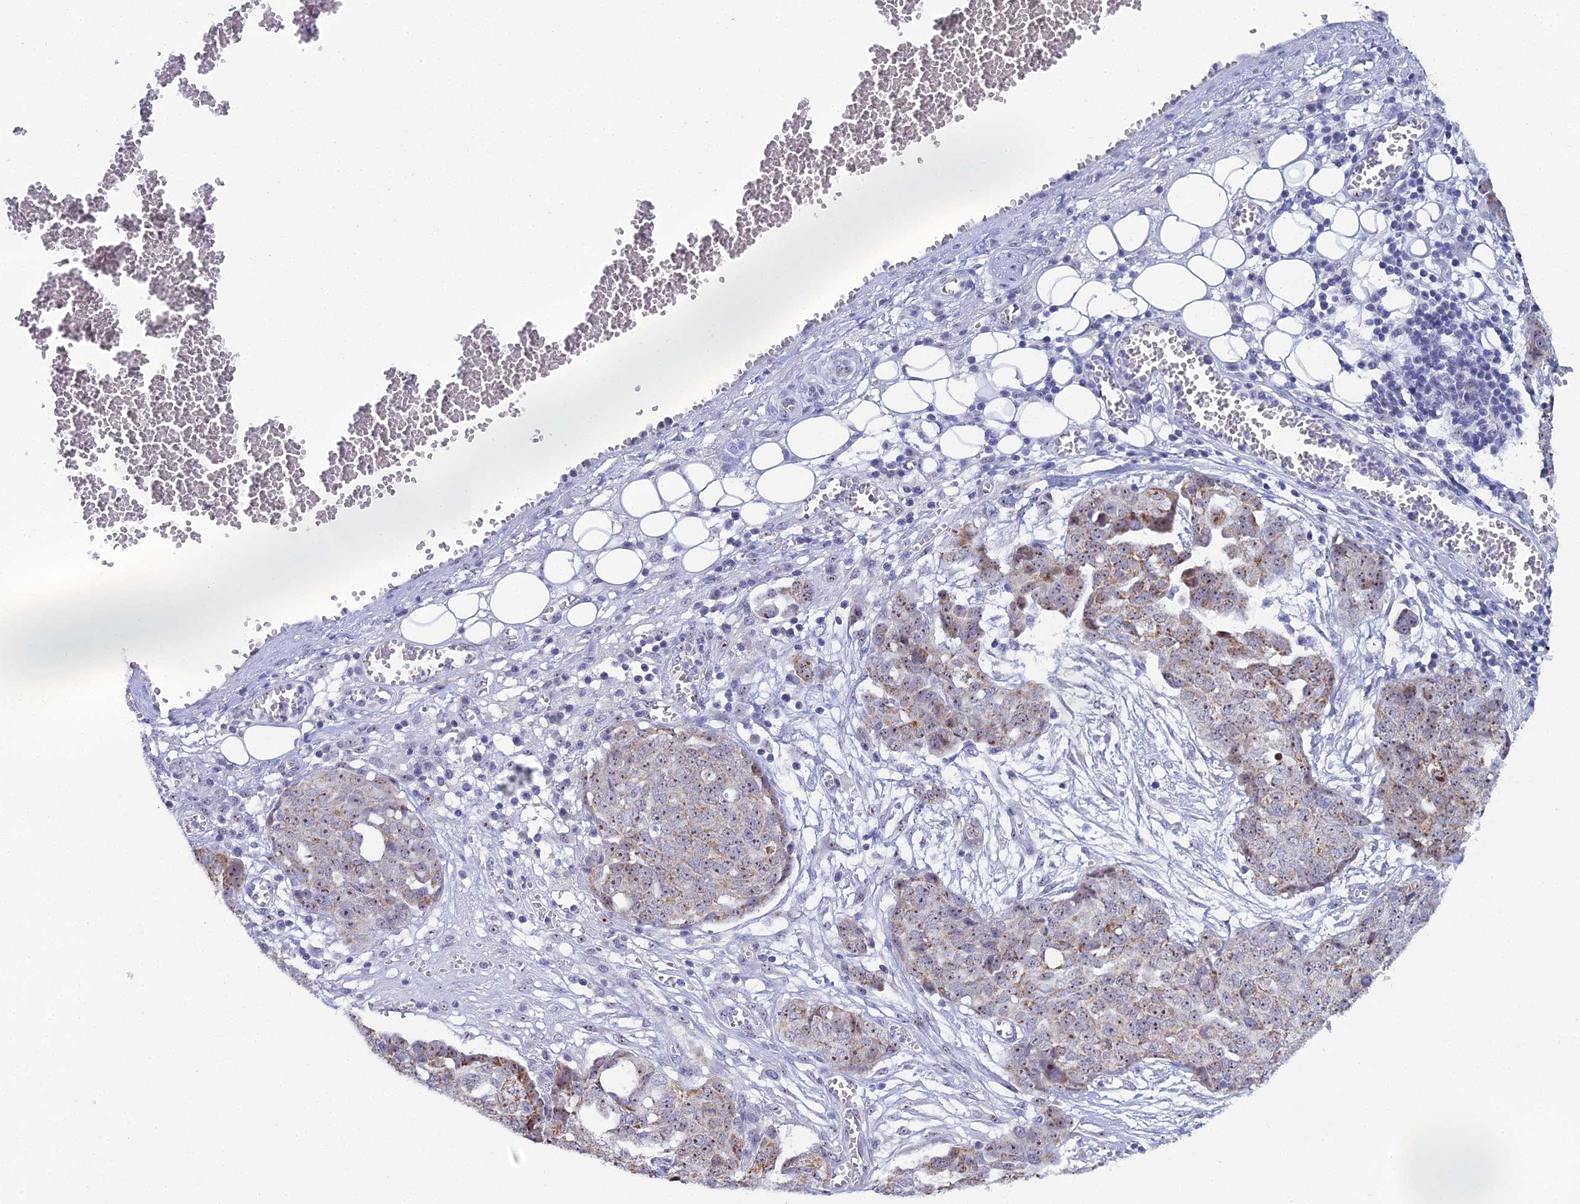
{"staining": {"intensity": "moderate", "quantity": ">75%", "location": "cytoplasmic/membranous,nuclear"}, "tissue": "ovarian cancer", "cell_type": "Tumor cells", "image_type": "cancer", "snomed": [{"axis": "morphology", "description": "Cystadenocarcinoma, serous, NOS"}, {"axis": "topography", "description": "Soft tissue"}, {"axis": "topography", "description": "Ovary"}], "caption": "Ovarian serous cystadenocarcinoma tissue shows moderate cytoplasmic/membranous and nuclear staining in approximately >75% of tumor cells, visualized by immunohistochemistry. (brown staining indicates protein expression, while blue staining denotes nuclei).", "gene": "PLPP4", "patient": {"sex": "female", "age": 57}}